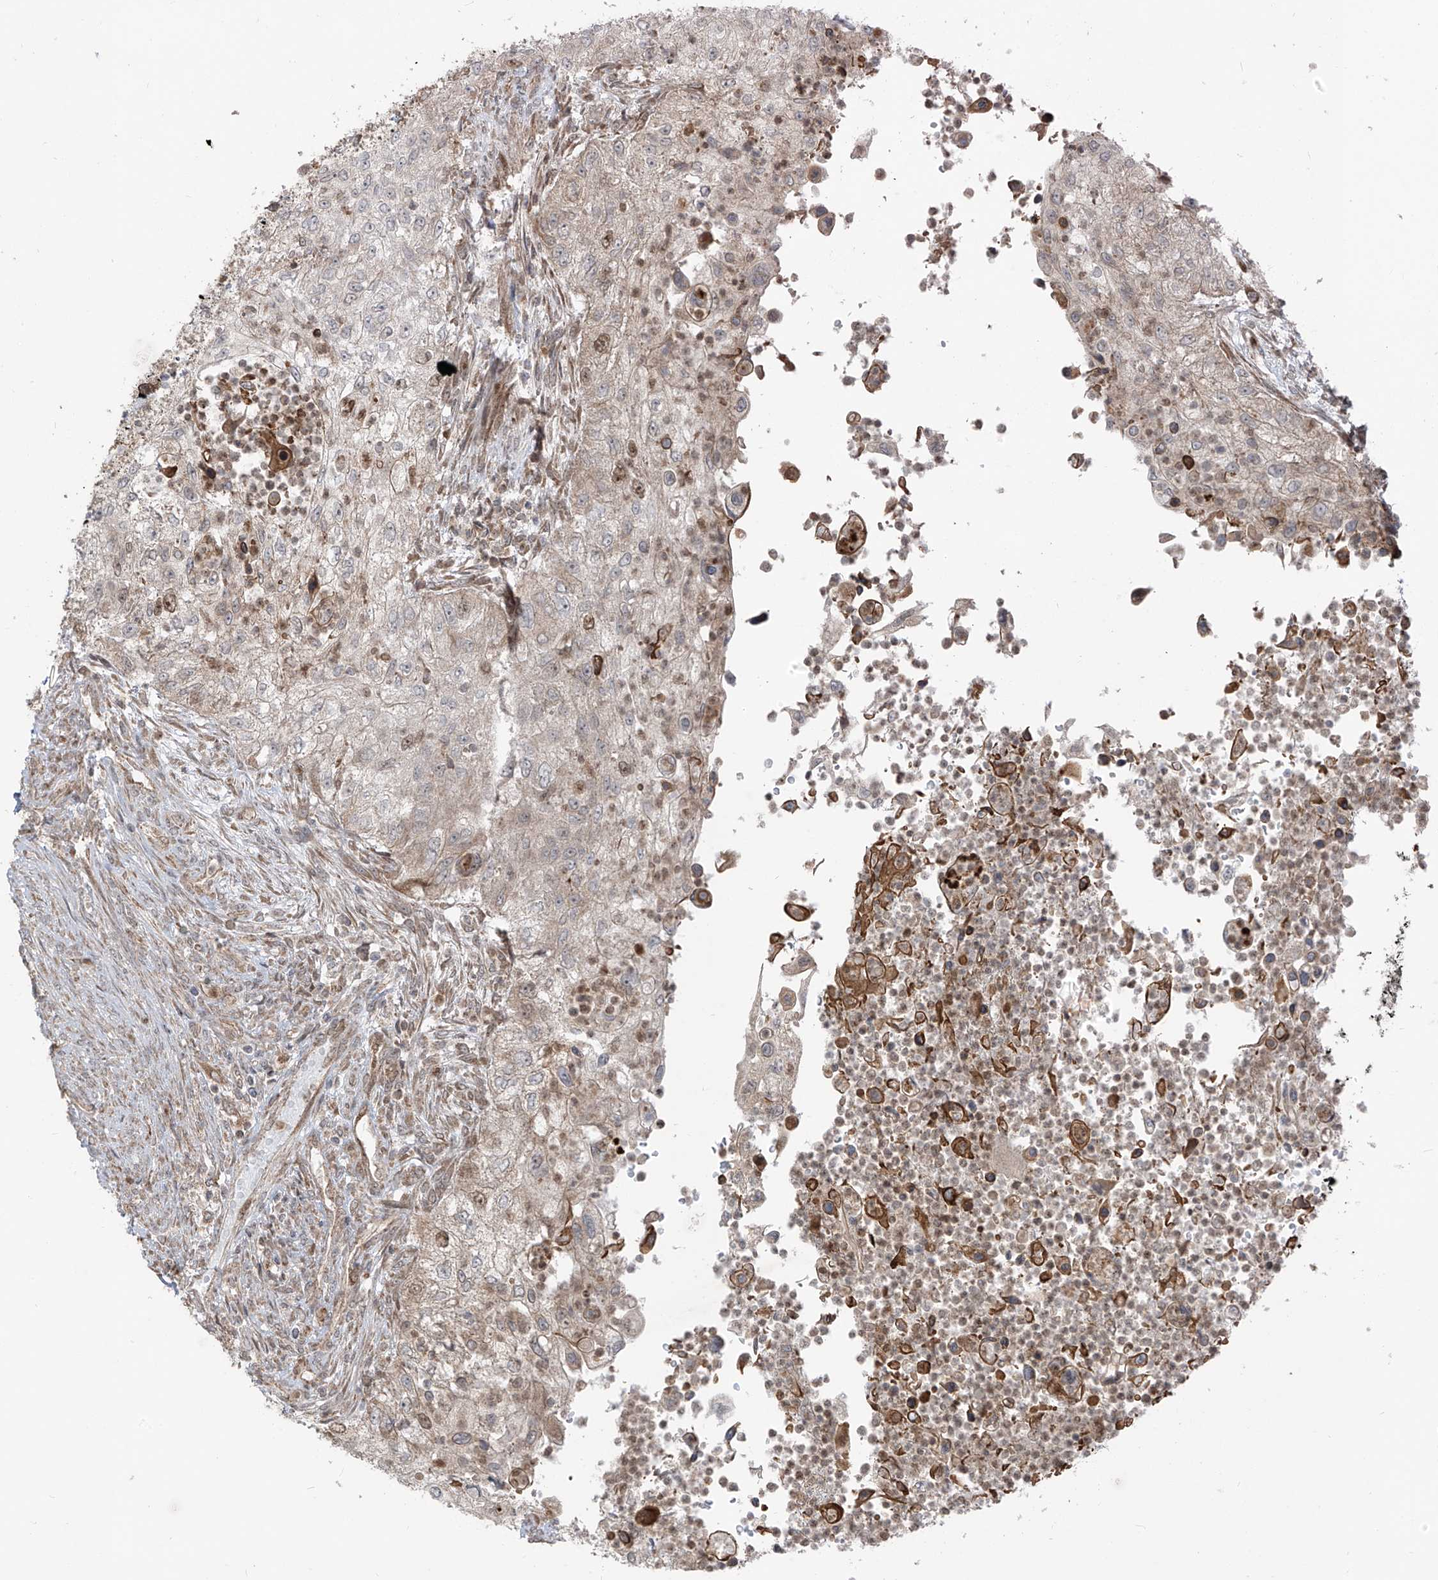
{"staining": {"intensity": "moderate", "quantity": "<25%", "location": "nuclear"}, "tissue": "urothelial cancer", "cell_type": "Tumor cells", "image_type": "cancer", "snomed": [{"axis": "morphology", "description": "Urothelial carcinoma, High grade"}, {"axis": "topography", "description": "Urinary bladder"}], "caption": "Immunohistochemical staining of high-grade urothelial carcinoma exhibits low levels of moderate nuclear expression in about <25% of tumor cells.", "gene": "PDE11A", "patient": {"sex": "female", "age": 60}}